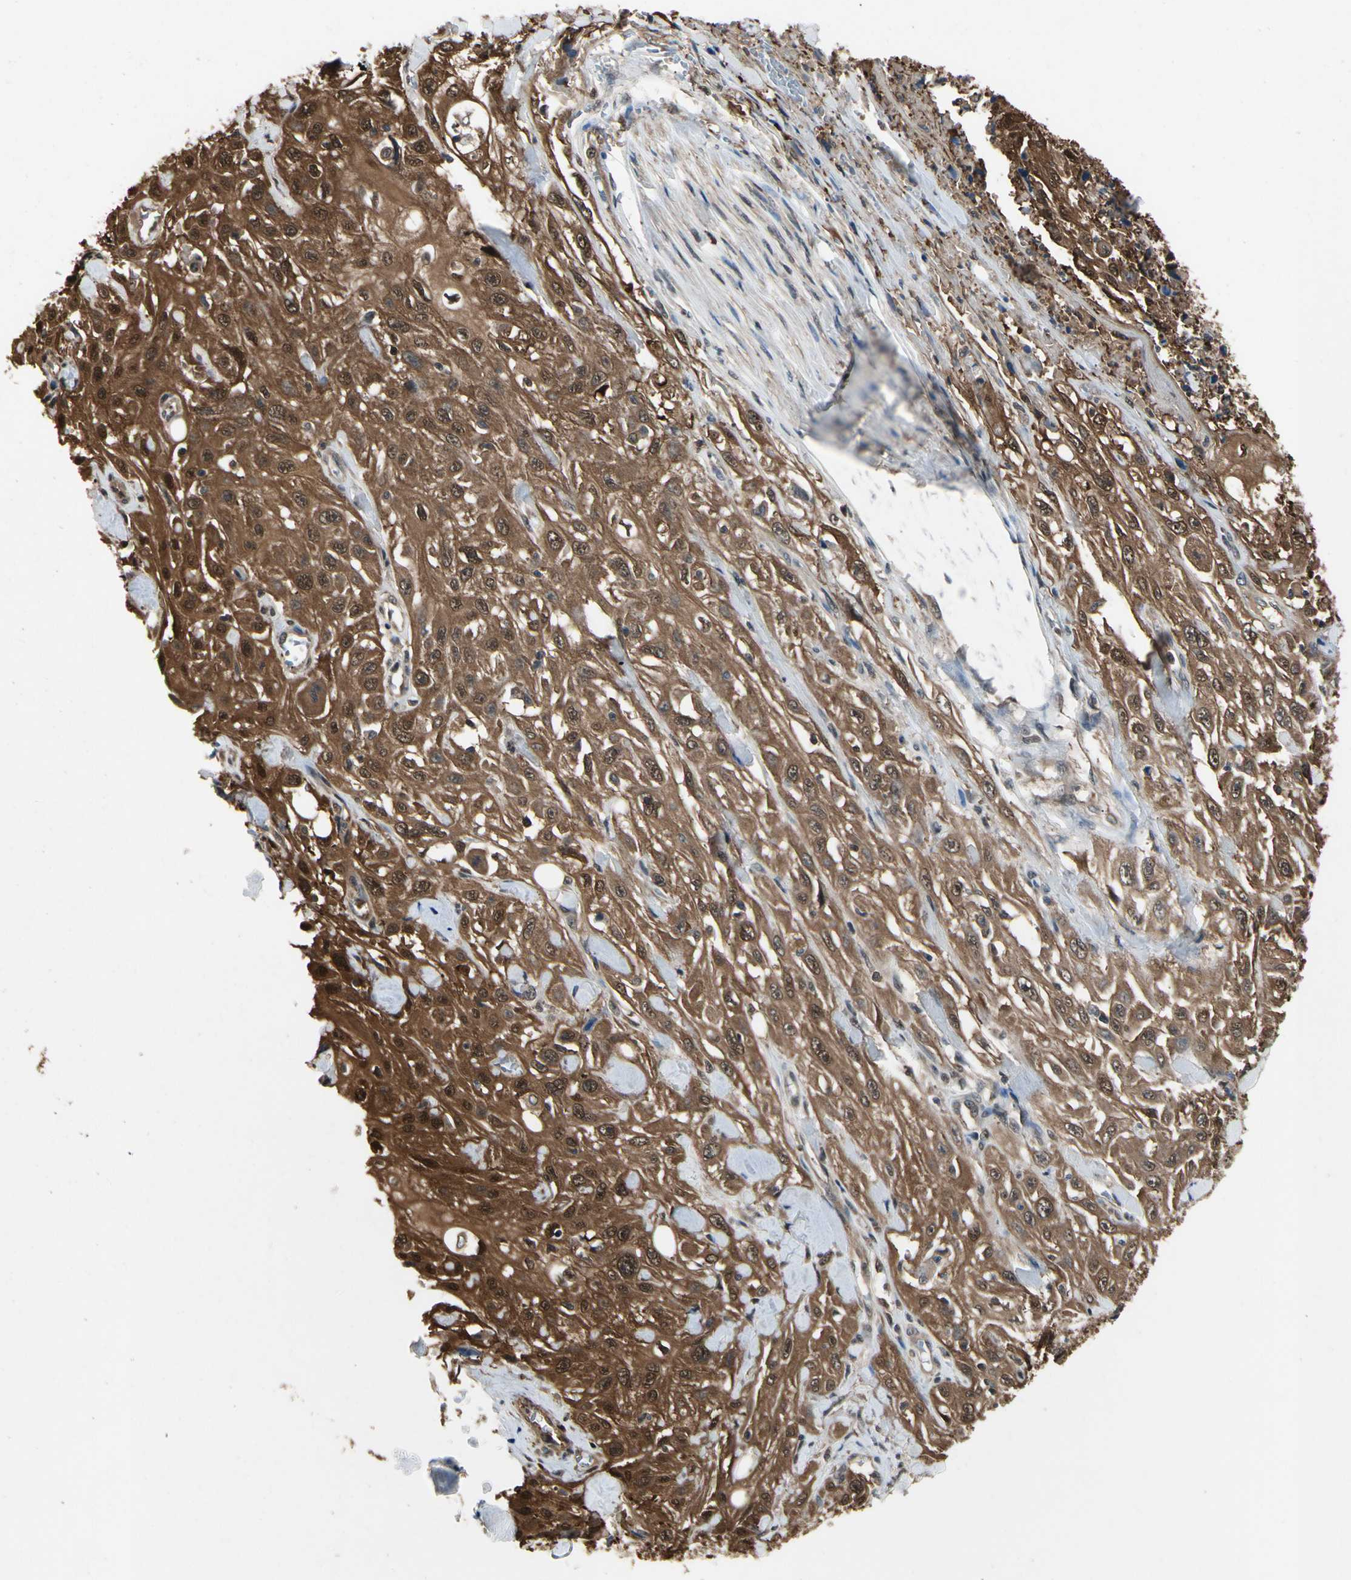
{"staining": {"intensity": "strong", "quantity": ">75%", "location": "cytoplasmic/membranous"}, "tissue": "skin cancer", "cell_type": "Tumor cells", "image_type": "cancer", "snomed": [{"axis": "morphology", "description": "Squamous cell carcinoma, NOS"}, {"axis": "morphology", "description": "Squamous cell carcinoma, metastatic, NOS"}, {"axis": "topography", "description": "Skin"}, {"axis": "topography", "description": "Lymph node"}], "caption": "The micrograph displays a brown stain indicating the presence of a protein in the cytoplasmic/membranous of tumor cells in squamous cell carcinoma (skin). Nuclei are stained in blue.", "gene": "YWHAQ", "patient": {"sex": "male", "age": 75}}